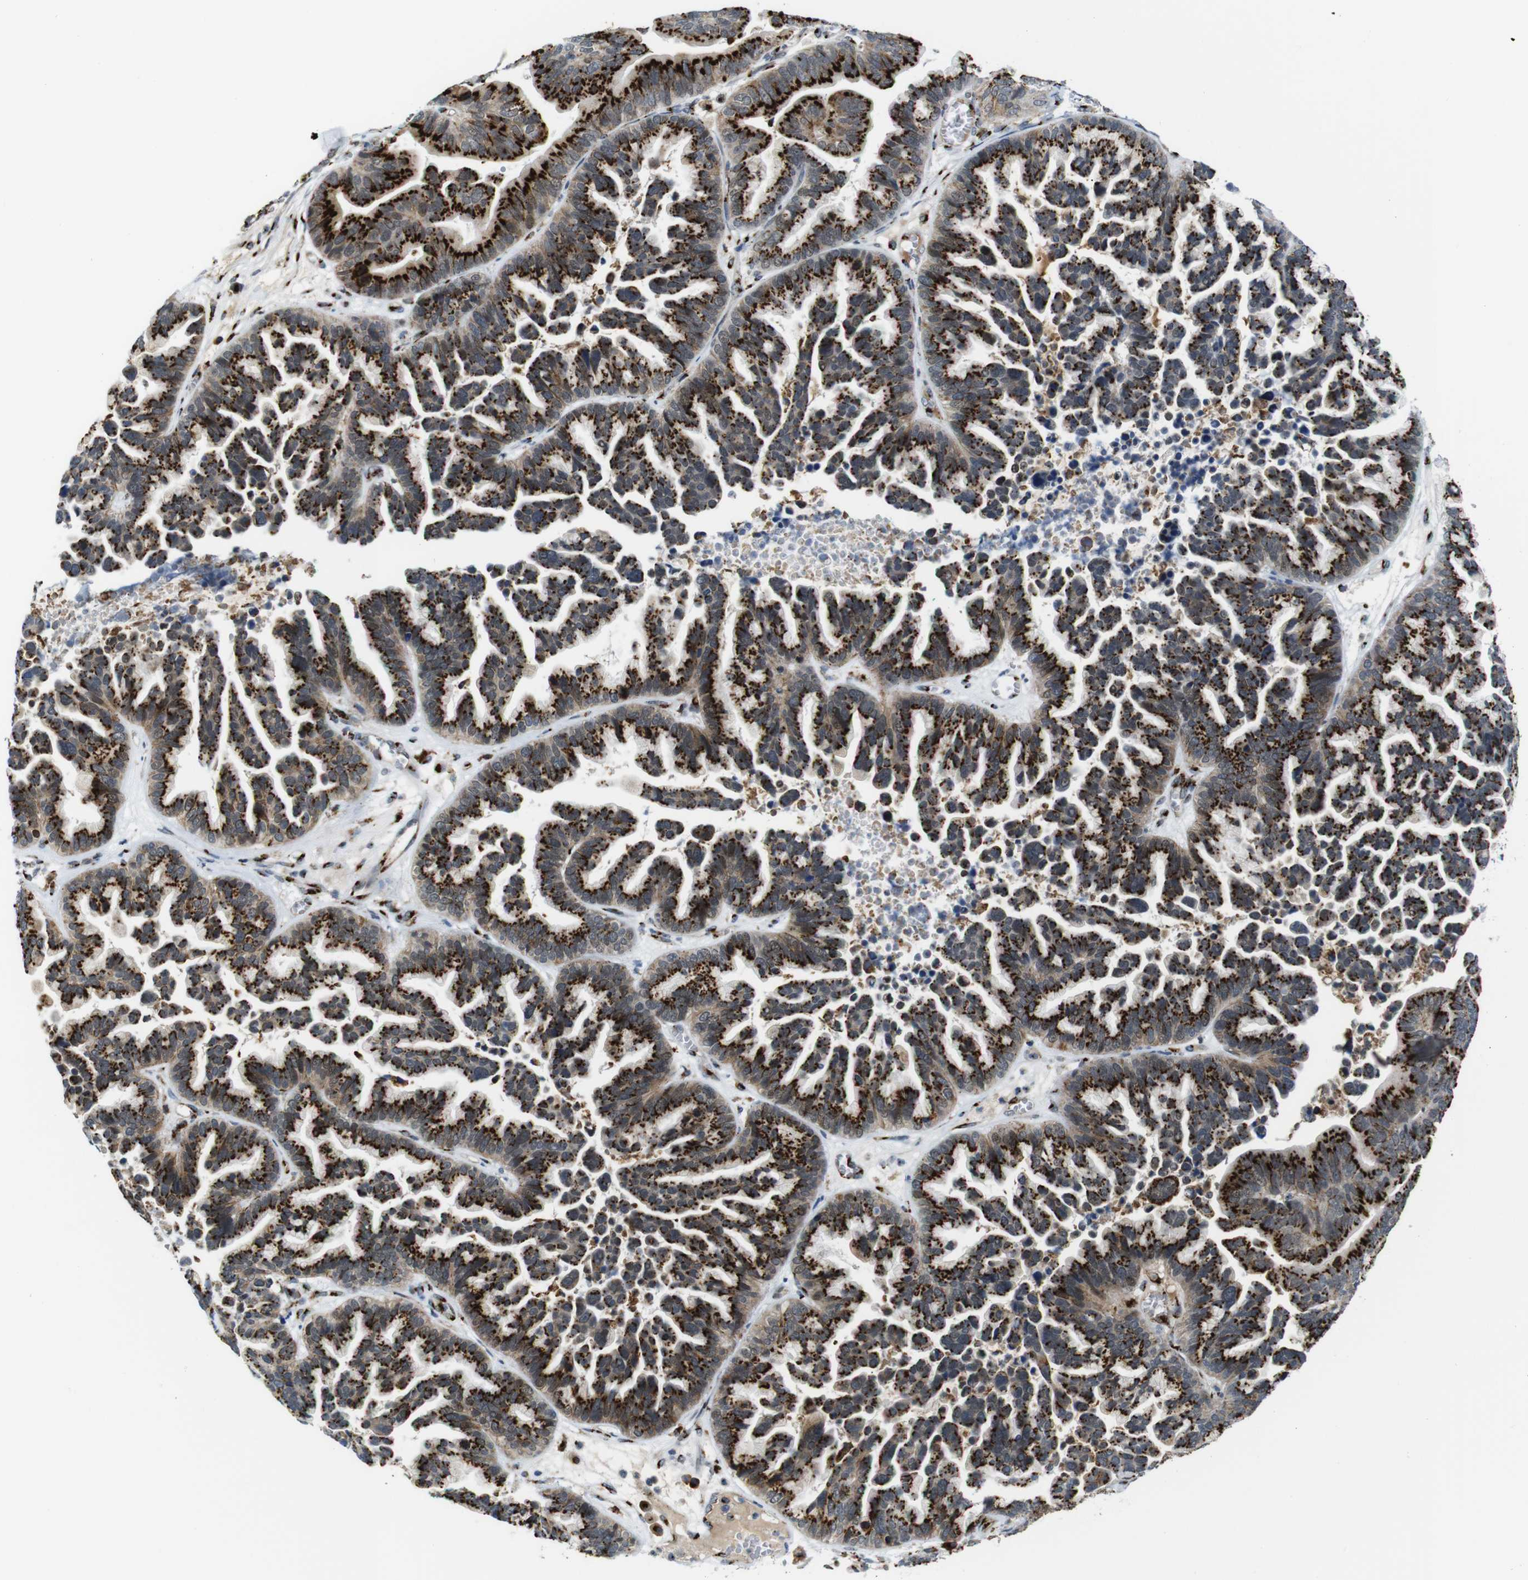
{"staining": {"intensity": "strong", "quantity": ">75%", "location": "cytoplasmic/membranous"}, "tissue": "ovarian cancer", "cell_type": "Tumor cells", "image_type": "cancer", "snomed": [{"axis": "morphology", "description": "Cystadenocarcinoma, serous, NOS"}, {"axis": "topography", "description": "Ovary"}], "caption": "Protein expression by immunohistochemistry (IHC) exhibits strong cytoplasmic/membranous staining in approximately >75% of tumor cells in ovarian cancer.", "gene": "TGOLN2", "patient": {"sex": "female", "age": 56}}